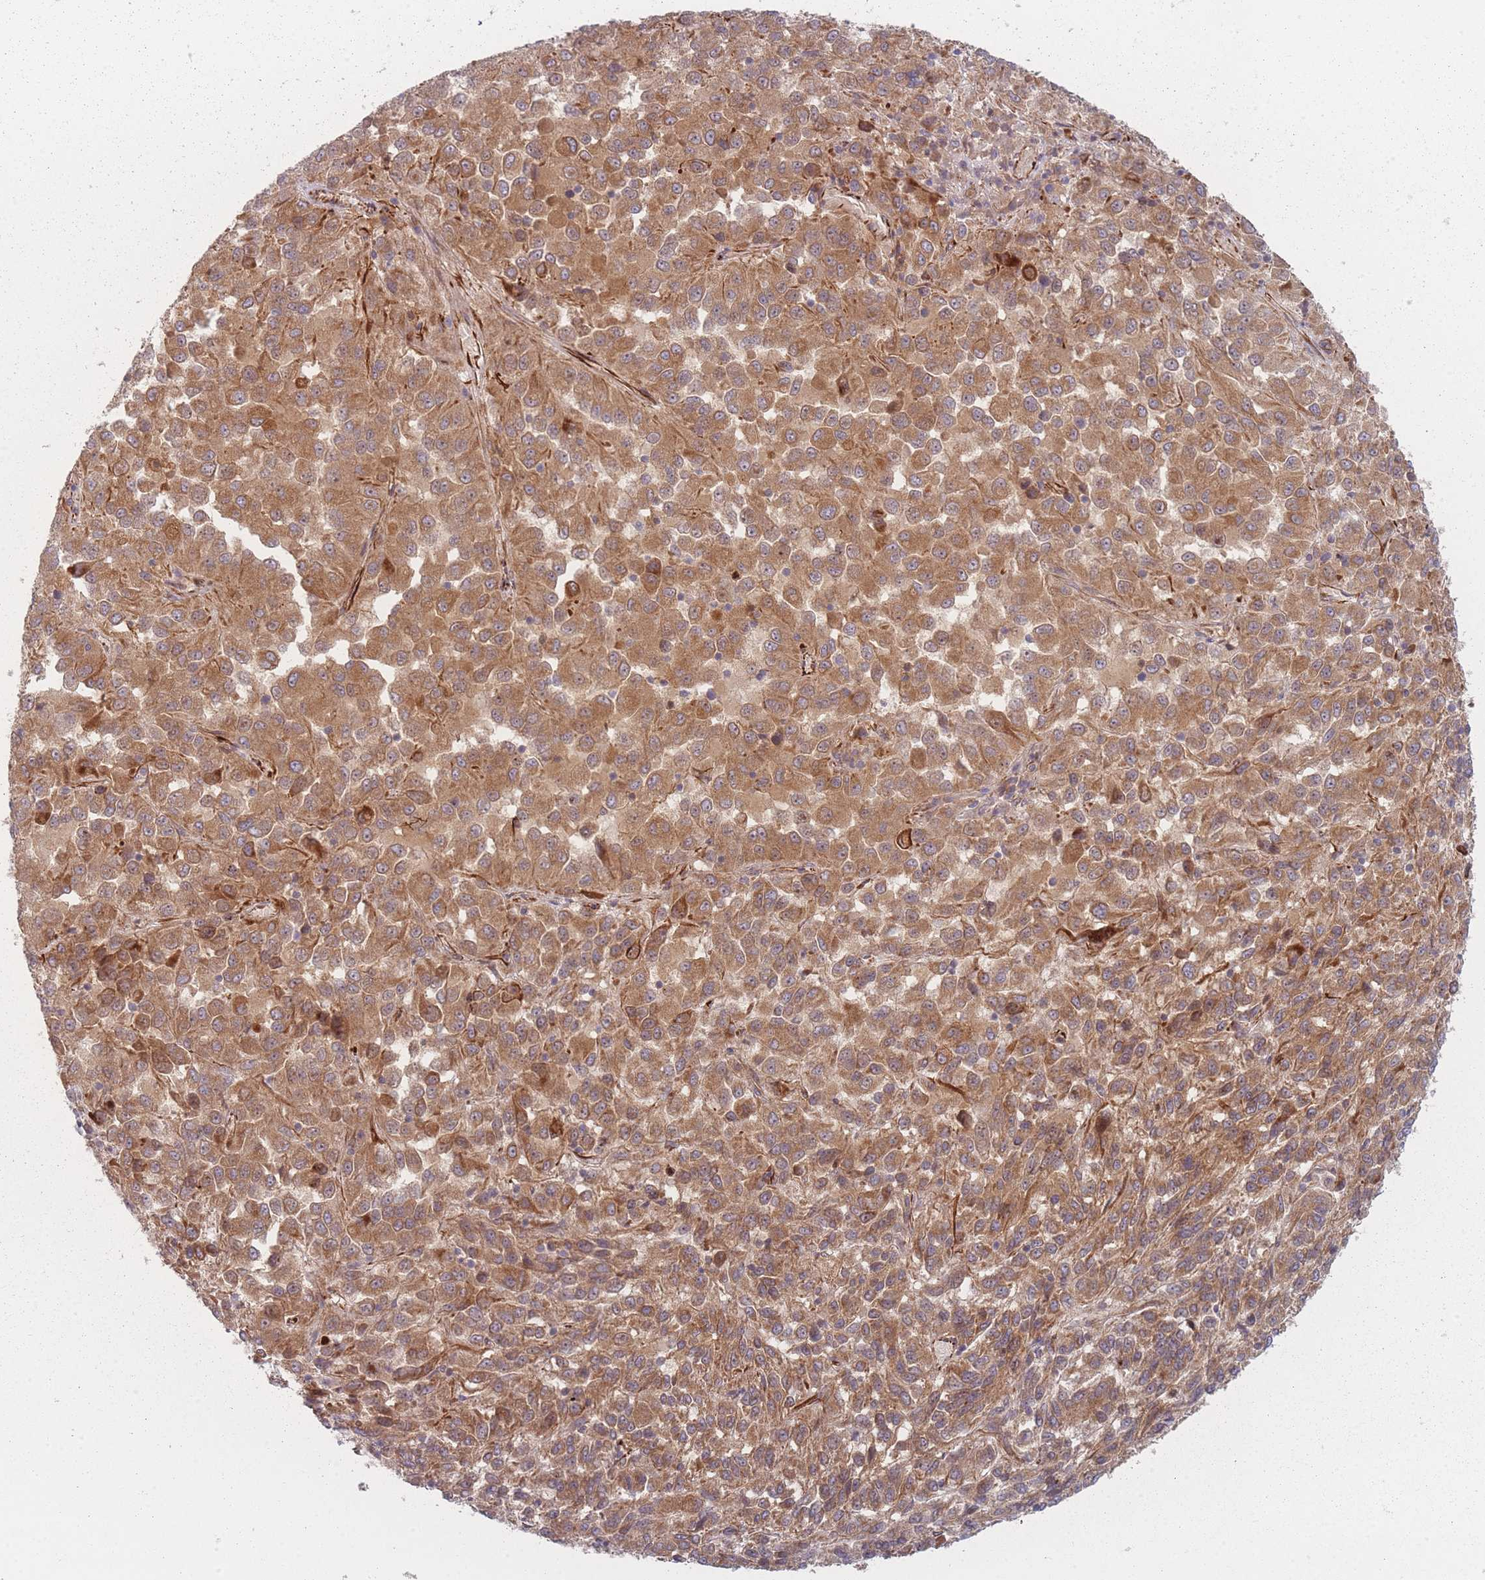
{"staining": {"intensity": "moderate", "quantity": ">75%", "location": "cytoplasmic/membranous"}, "tissue": "melanoma", "cell_type": "Tumor cells", "image_type": "cancer", "snomed": [{"axis": "morphology", "description": "Malignant melanoma, Metastatic site"}, {"axis": "topography", "description": "Lung"}], "caption": "IHC (DAB) staining of melanoma exhibits moderate cytoplasmic/membranous protein staining in about >75% of tumor cells.", "gene": "EEF1AKMT2", "patient": {"sex": "male", "age": 64}}